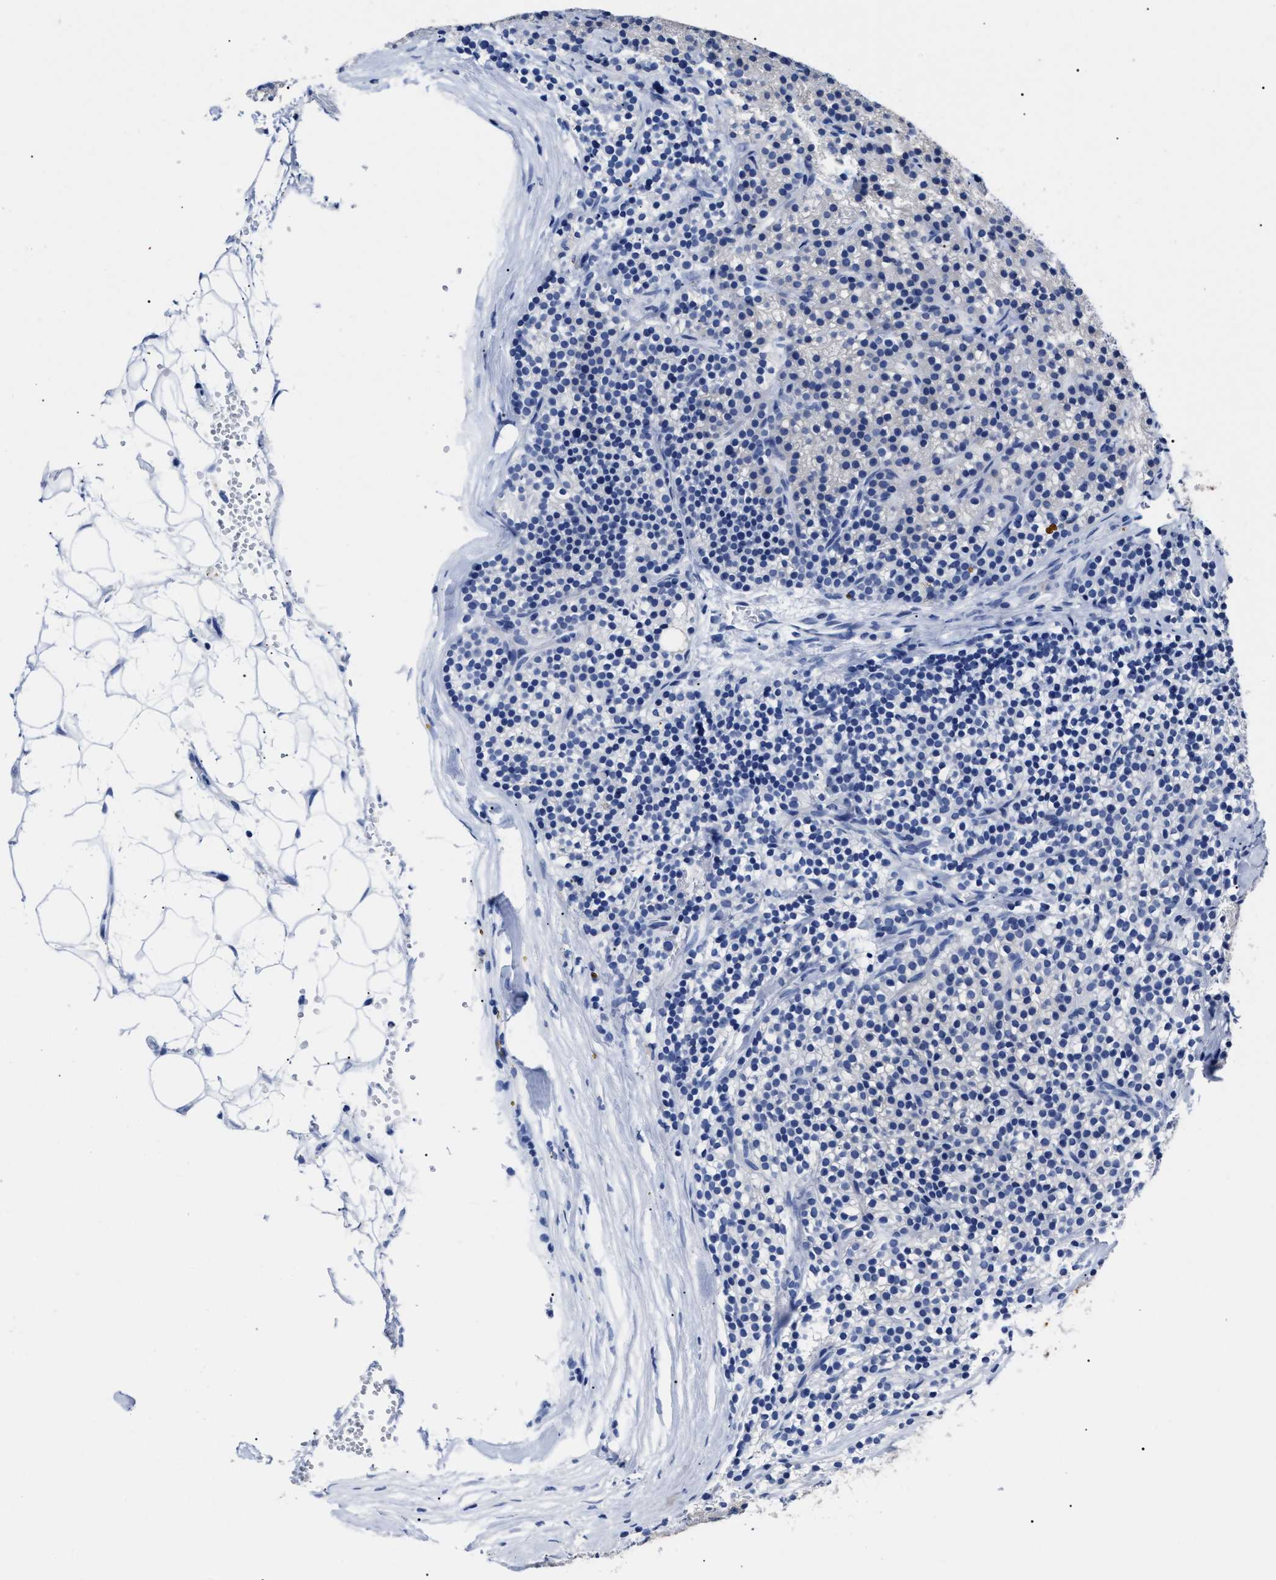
{"staining": {"intensity": "negative", "quantity": "none", "location": "none"}, "tissue": "parathyroid gland", "cell_type": "Glandular cells", "image_type": "normal", "snomed": [{"axis": "morphology", "description": "Normal tissue, NOS"}, {"axis": "morphology", "description": "Adenoma, NOS"}, {"axis": "topography", "description": "Parathyroid gland"}], "caption": "This is an immunohistochemistry photomicrograph of benign human parathyroid gland. There is no positivity in glandular cells.", "gene": "ALPG", "patient": {"sex": "male", "age": 75}}